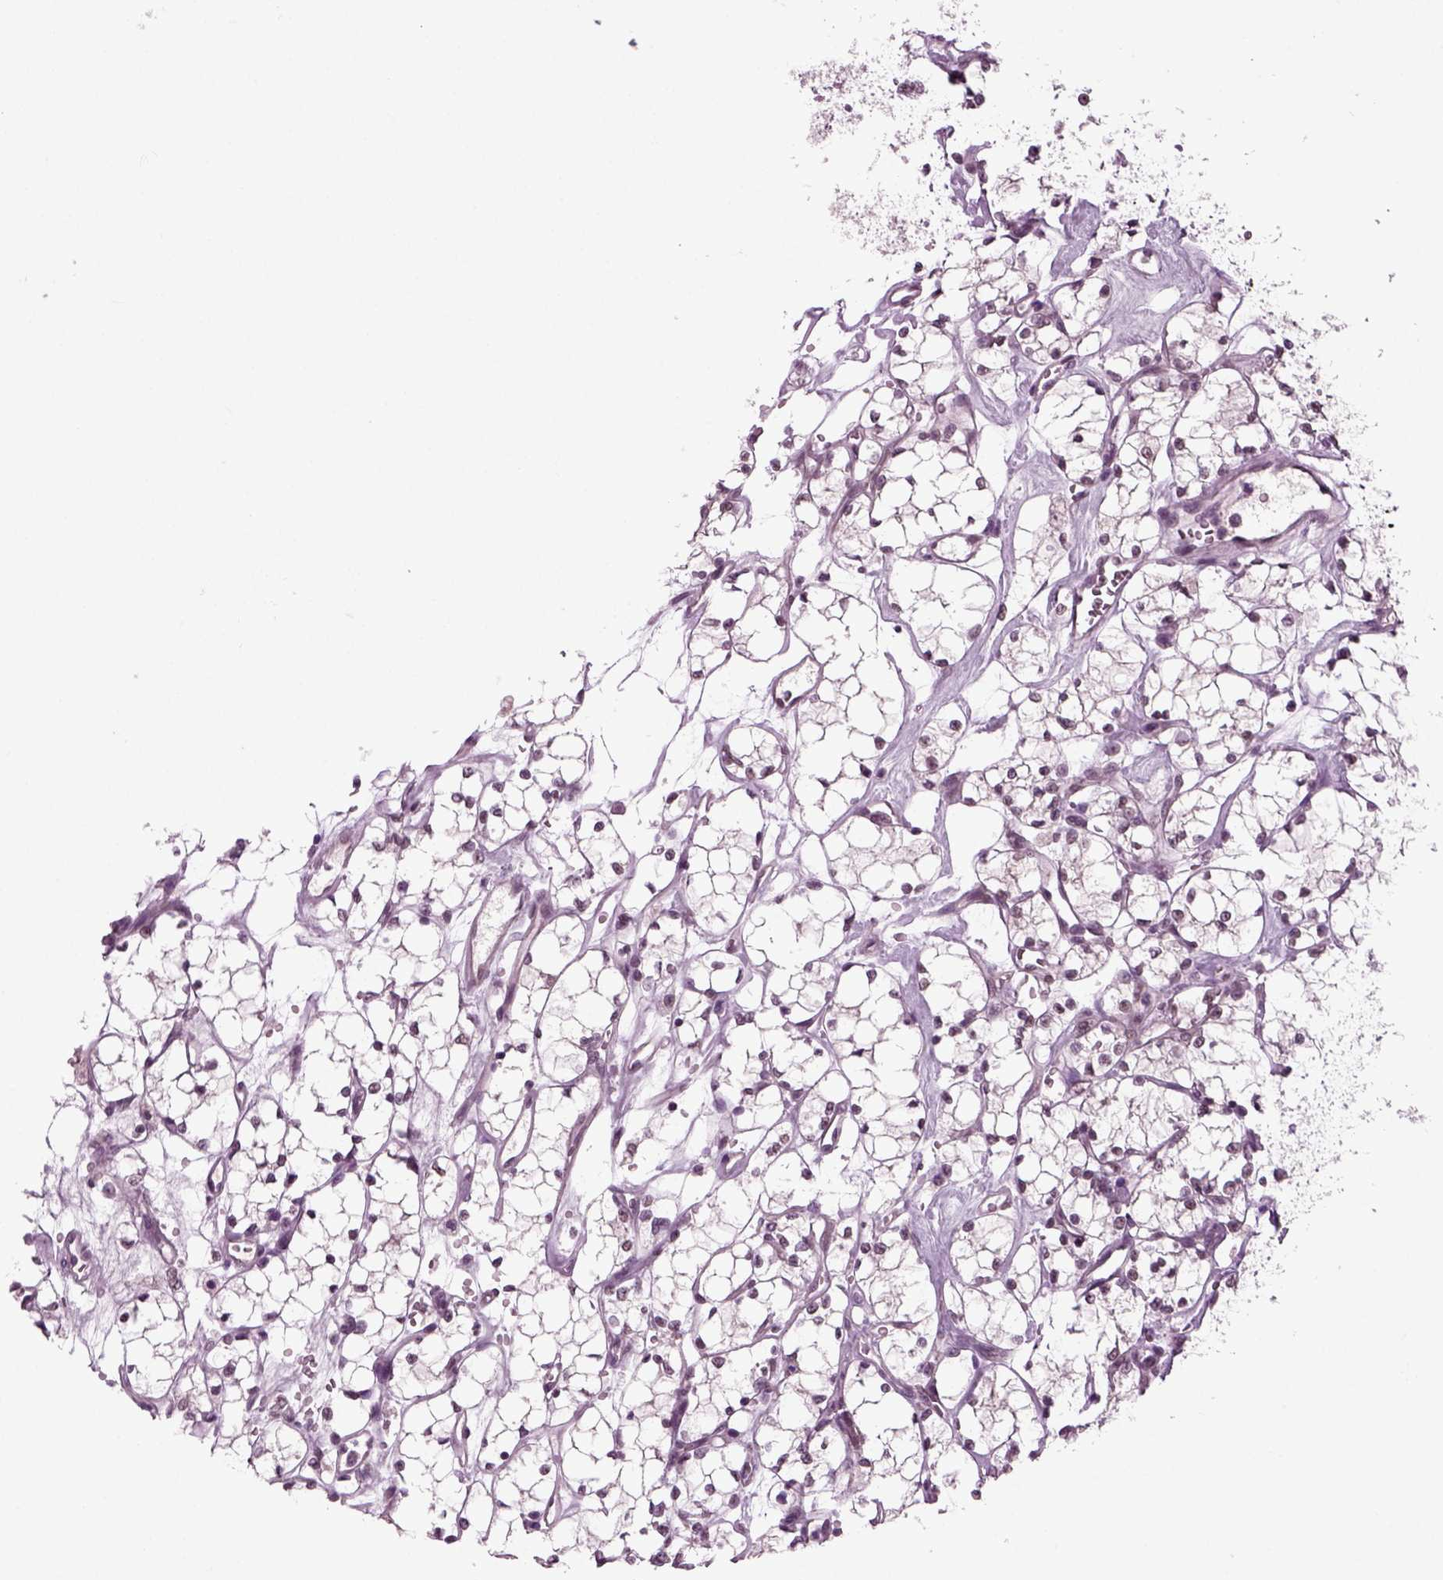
{"staining": {"intensity": "negative", "quantity": "none", "location": "none"}, "tissue": "renal cancer", "cell_type": "Tumor cells", "image_type": "cancer", "snomed": [{"axis": "morphology", "description": "Adenocarcinoma, NOS"}, {"axis": "topography", "description": "Kidney"}], "caption": "The micrograph exhibits no staining of tumor cells in adenocarcinoma (renal). (DAB (3,3'-diaminobenzidine) immunohistochemistry with hematoxylin counter stain).", "gene": "RCOR3", "patient": {"sex": "female", "age": 69}}